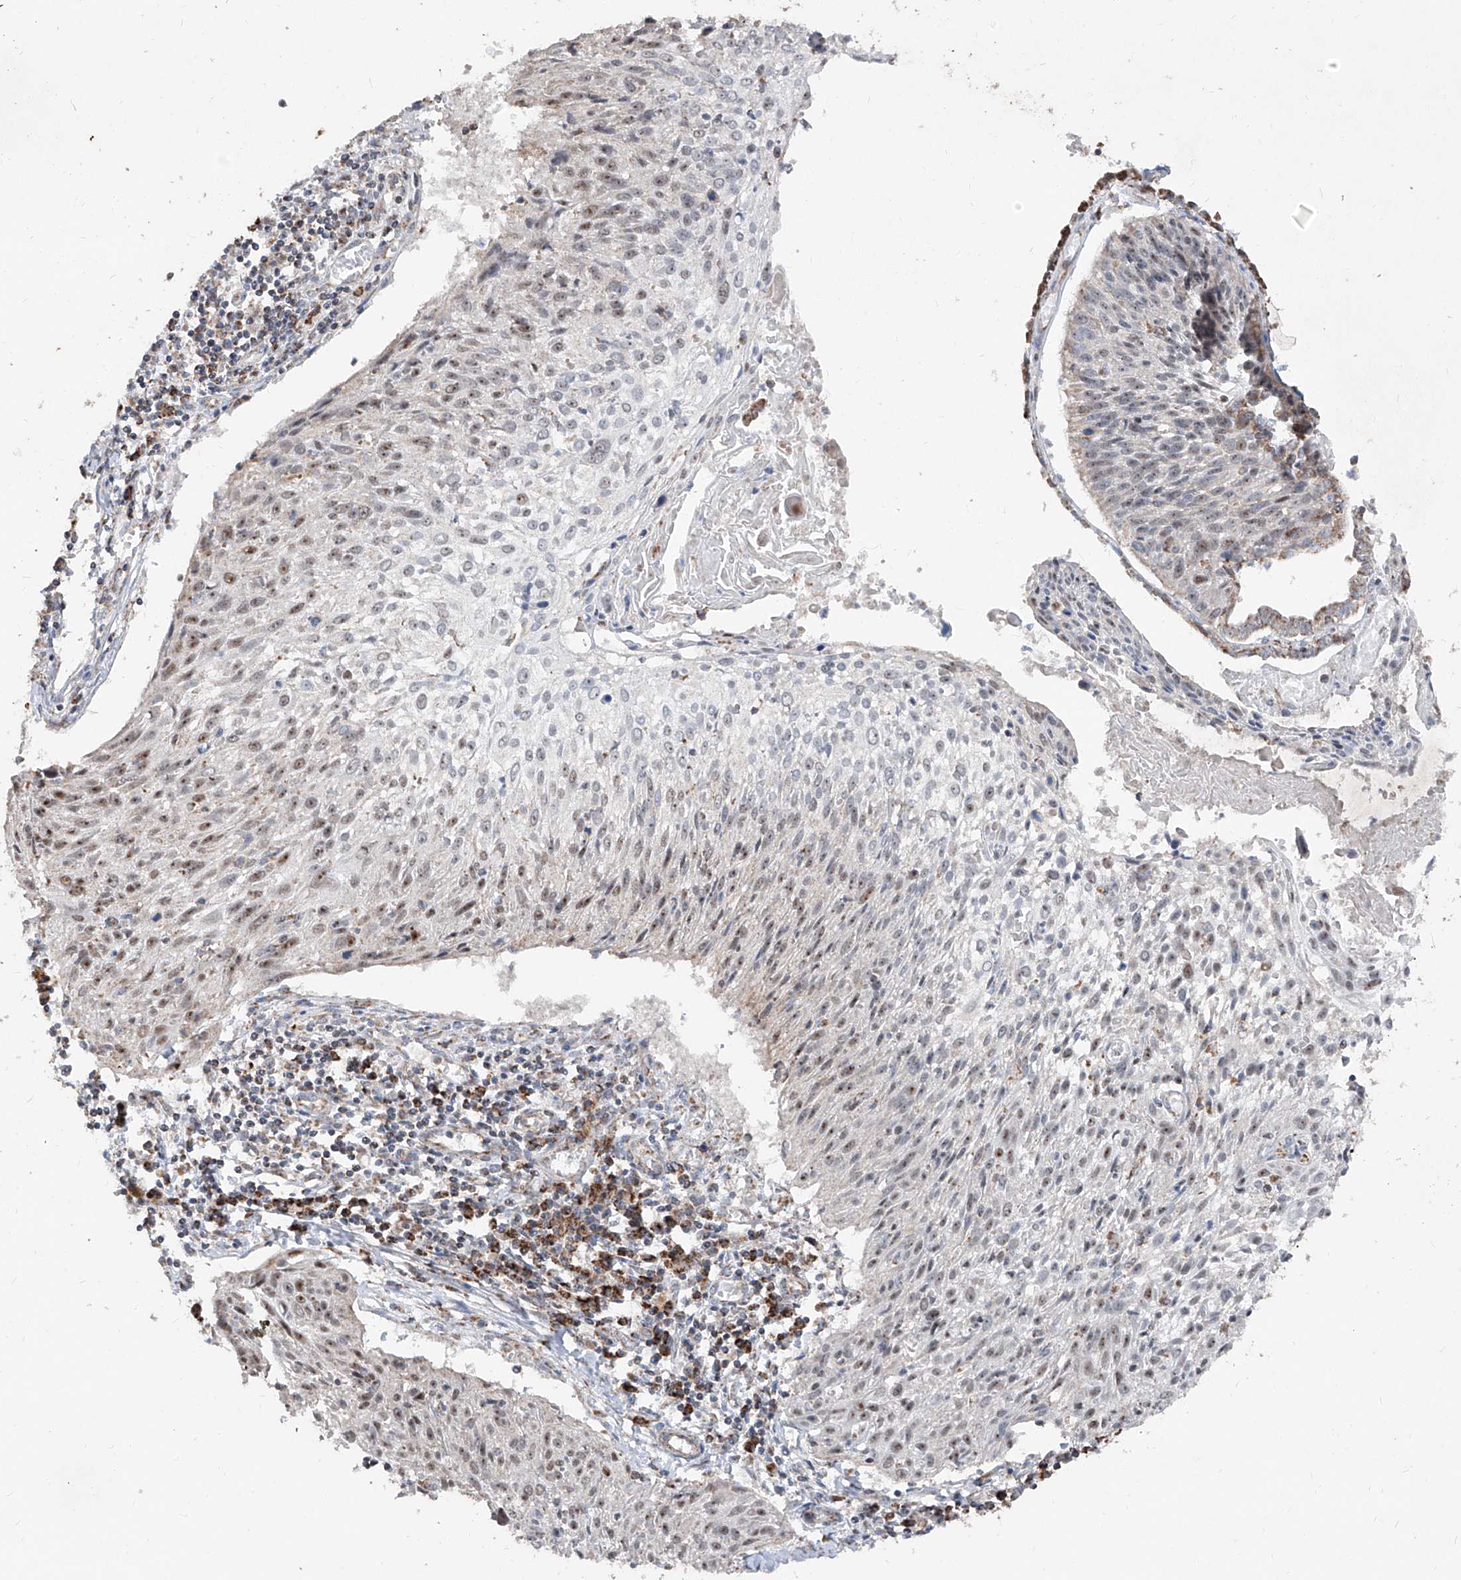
{"staining": {"intensity": "moderate", "quantity": "<25%", "location": "nuclear"}, "tissue": "cervical cancer", "cell_type": "Tumor cells", "image_type": "cancer", "snomed": [{"axis": "morphology", "description": "Squamous cell carcinoma, NOS"}, {"axis": "topography", "description": "Cervix"}], "caption": "This photomicrograph shows IHC staining of human cervical squamous cell carcinoma, with low moderate nuclear staining in about <25% of tumor cells.", "gene": "NDUFB3", "patient": {"sex": "female", "age": 51}}